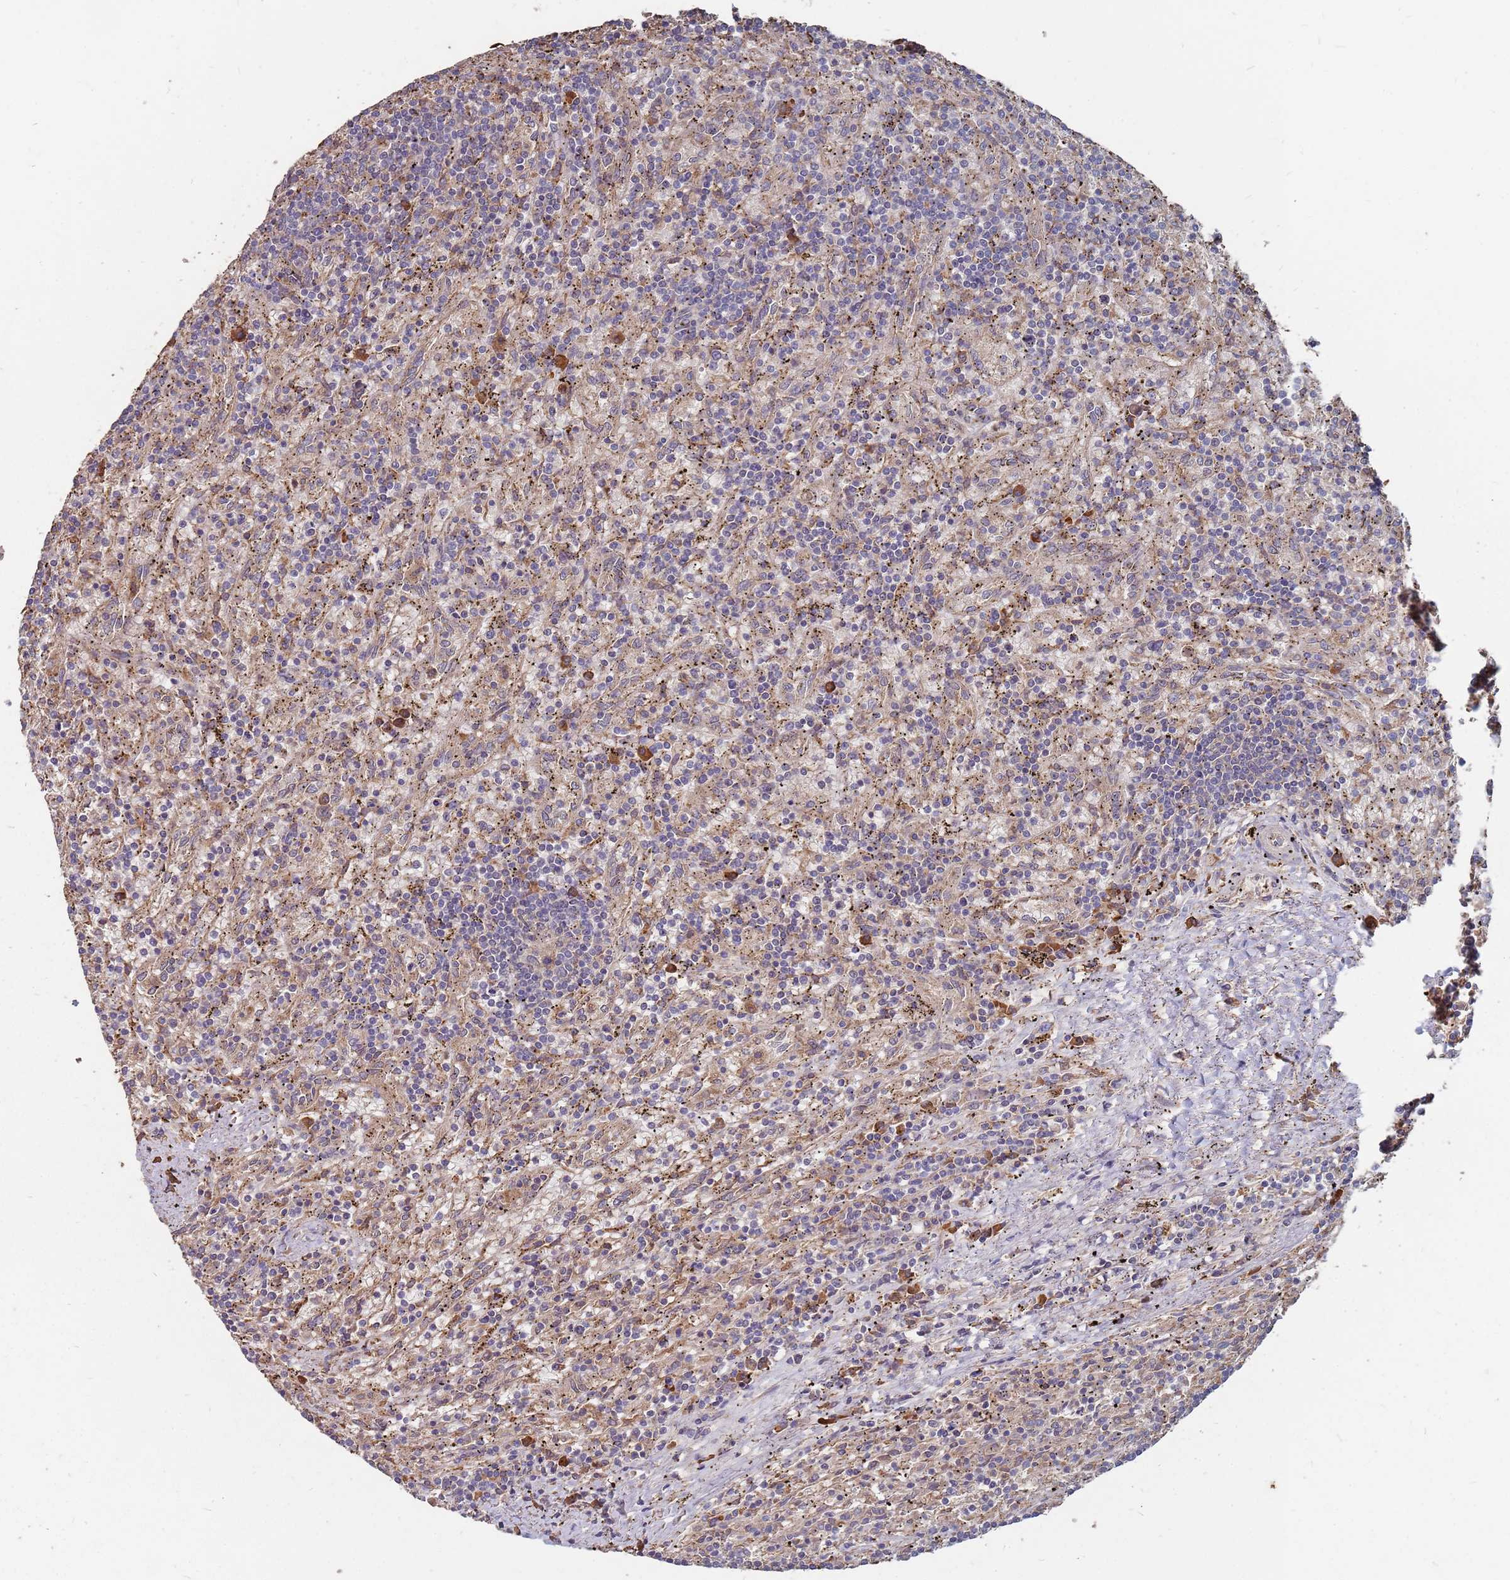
{"staining": {"intensity": "negative", "quantity": "none", "location": "none"}, "tissue": "lymphoma", "cell_type": "Tumor cells", "image_type": "cancer", "snomed": [{"axis": "morphology", "description": "Malignant lymphoma, non-Hodgkin's type, Low grade"}, {"axis": "topography", "description": "Spleen"}], "caption": "Protein analysis of lymphoma shows no significant positivity in tumor cells.", "gene": "ATG5", "patient": {"sex": "male", "age": 76}}